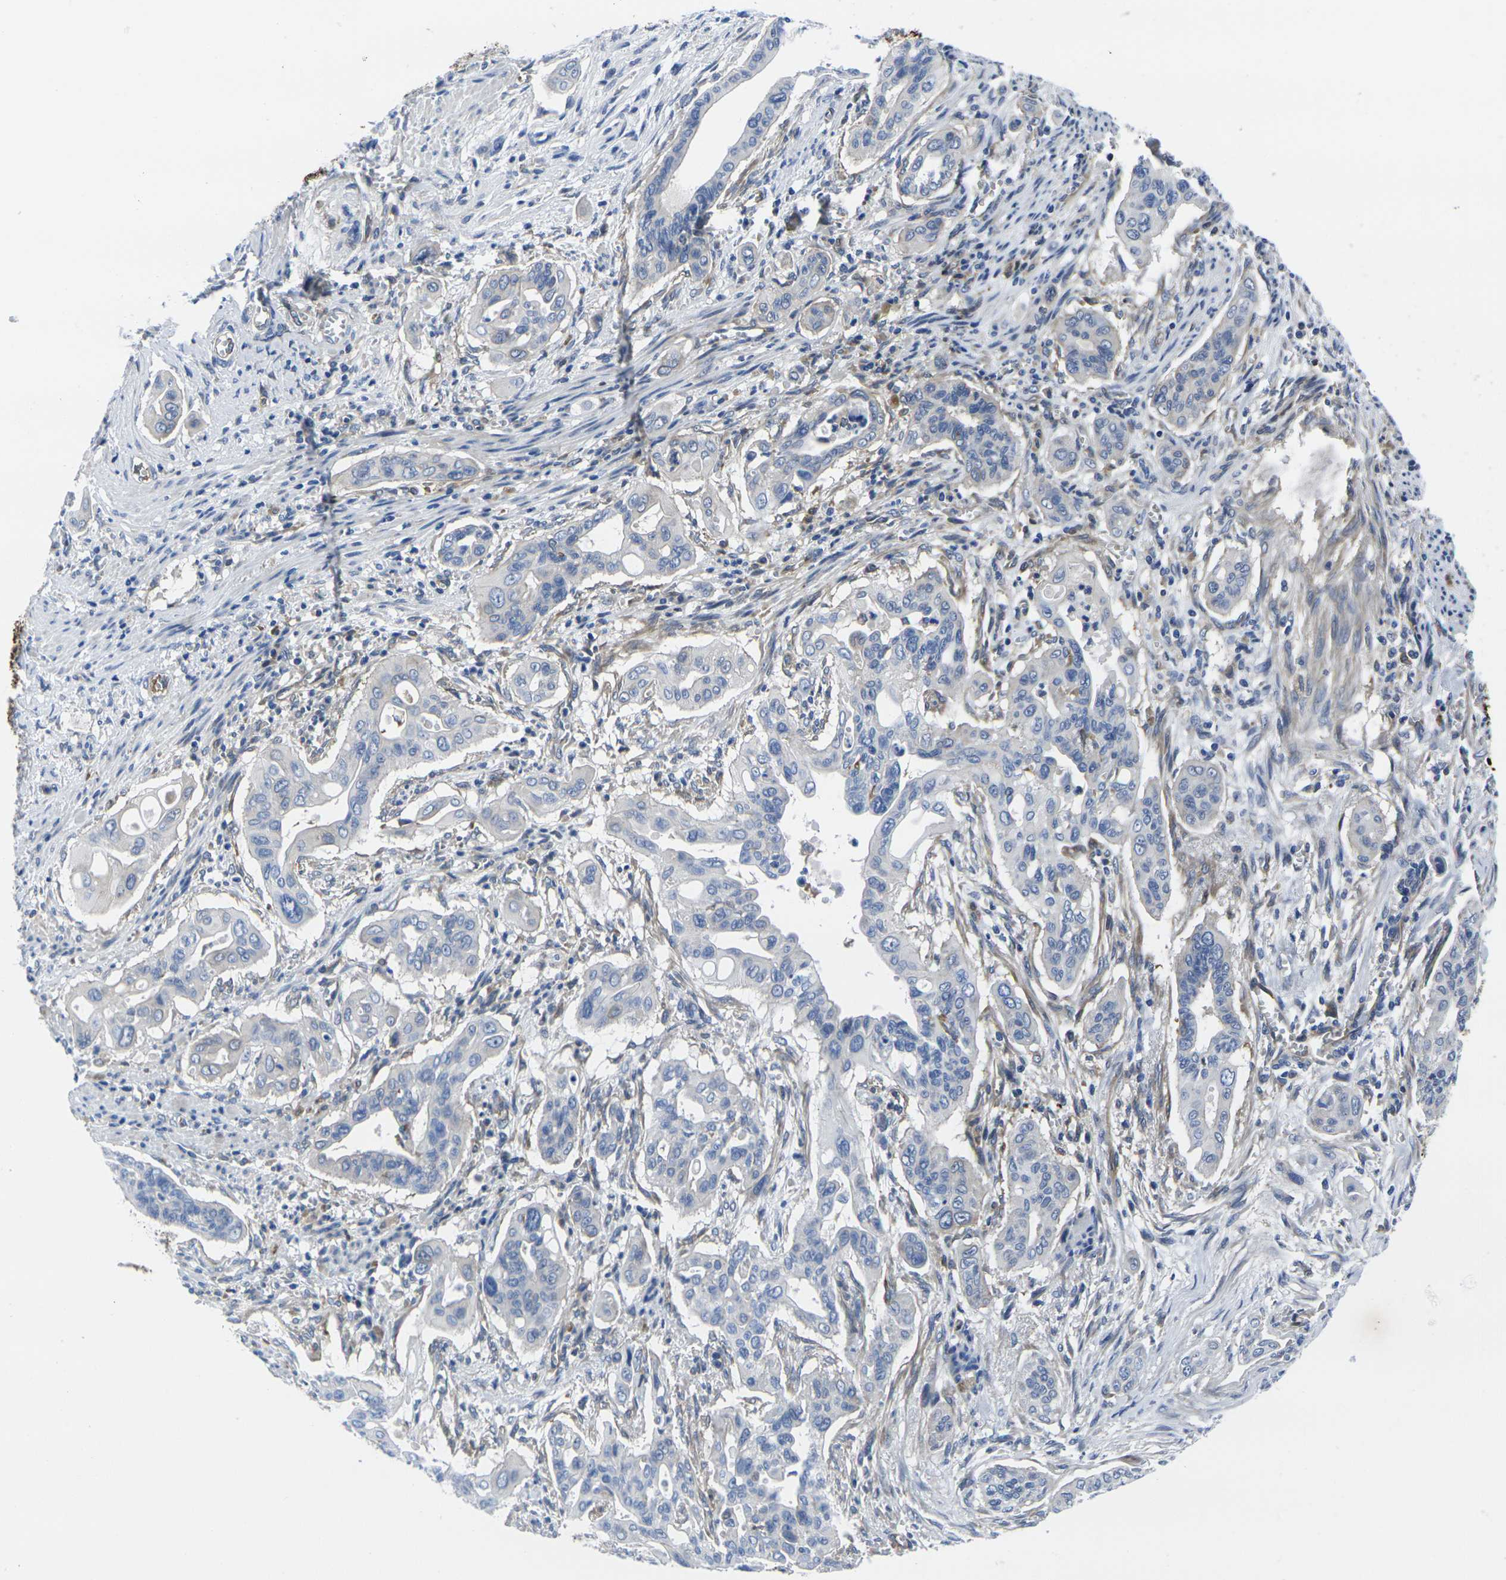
{"staining": {"intensity": "negative", "quantity": "none", "location": "none"}, "tissue": "pancreatic cancer", "cell_type": "Tumor cells", "image_type": "cancer", "snomed": [{"axis": "morphology", "description": "Adenocarcinoma, NOS"}, {"axis": "topography", "description": "Pancreas"}], "caption": "This is a photomicrograph of immunohistochemistry staining of pancreatic cancer, which shows no staining in tumor cells. (DAB (3,3'-diaminobenzidine) immunohistochemistry (IHC) with hematoxylin counter stain).", "gene": "EIF4A1", "patient": {"sex": "male", "age": 77}}